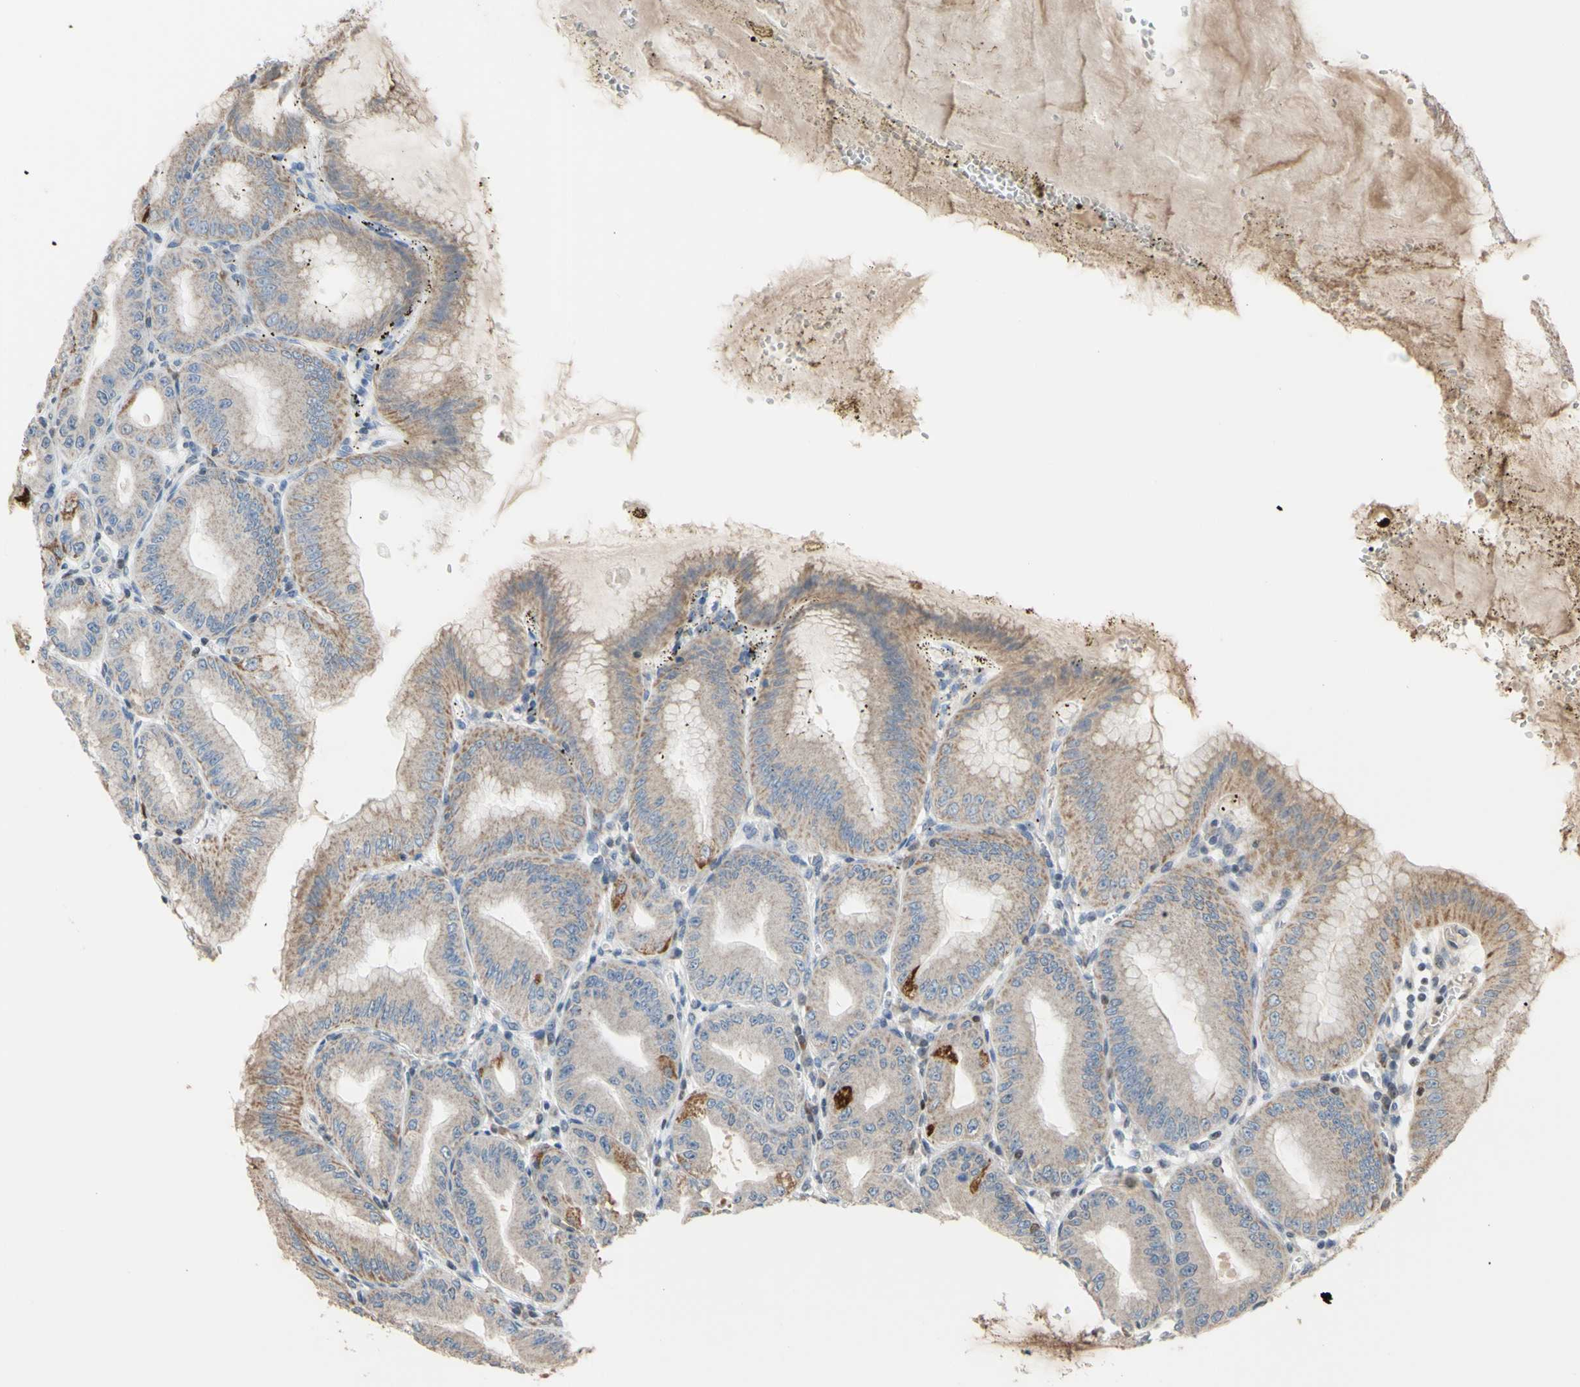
{"staining": {"intensity": "moderate", "quantity": "25%-75%", "location": "cytoplasmic/membranous"}, "tissue": "stomach", "cell_type": "Glandular cells", "image_type": "normal", "snomed": [{"axis": "morphology", "description": "Normal tissue, NOS"}, {"axis": "topography", "description": "Stomach, lower"}], "caption": "This photomicrograph demonstrates normal stomach stained with immunohistochemistry (IHC) to label a protein in brown. The cytoplasmic/membranous of glandular cells show moderate positivity for the protein. Nuclei are counter-stained blue.", "gene": "SP4", "patient": {"sex": "male", "age": 71}}